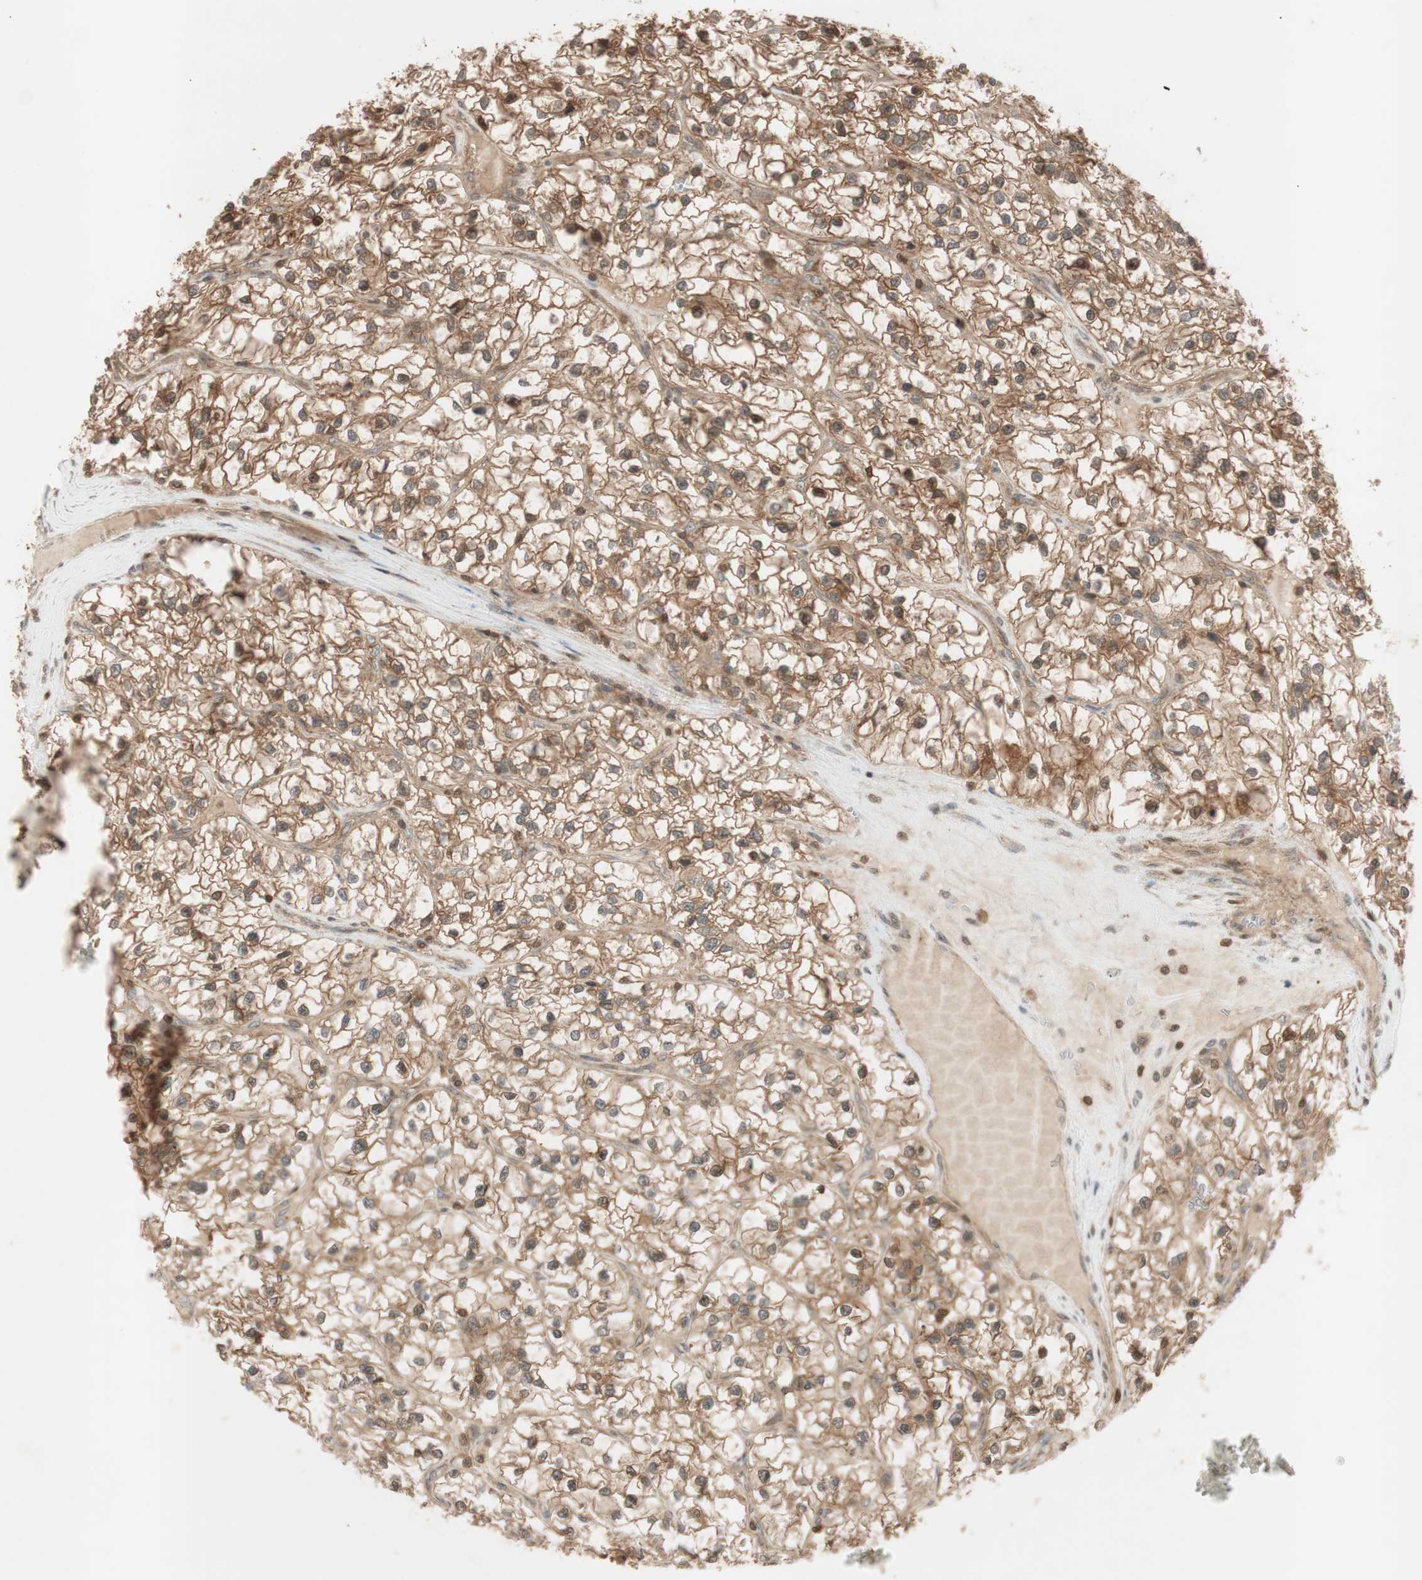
{"staining": {"intensity": "moderate", "quantity": ">75%", "location": "cytoplasmic/membranous,nuclear"}, "tissue": "renal cancer", "cell_type": "Tumor cells", "image_type": "cancer", "snomed": [{"axis": "morphology", "description": "Adenocarcinoma, NOS"}, {"axis": "topography", "description": "Kidney"}], "caption": "Immunohistochemistry (DAB) staining of human adenocarcinoma (renal) reveals moderate cytoplasmic/membranous and nuclear protein positivity in approximately >75% of tumor cells. Using DAB (3,3'-diaminobenzidine) (brown) and hematoxylin (blue) stains, captured at high magnification using brightfield microscopy.", "gene": "EPHA8", "patient": {"sex": "female", "age": 57}}